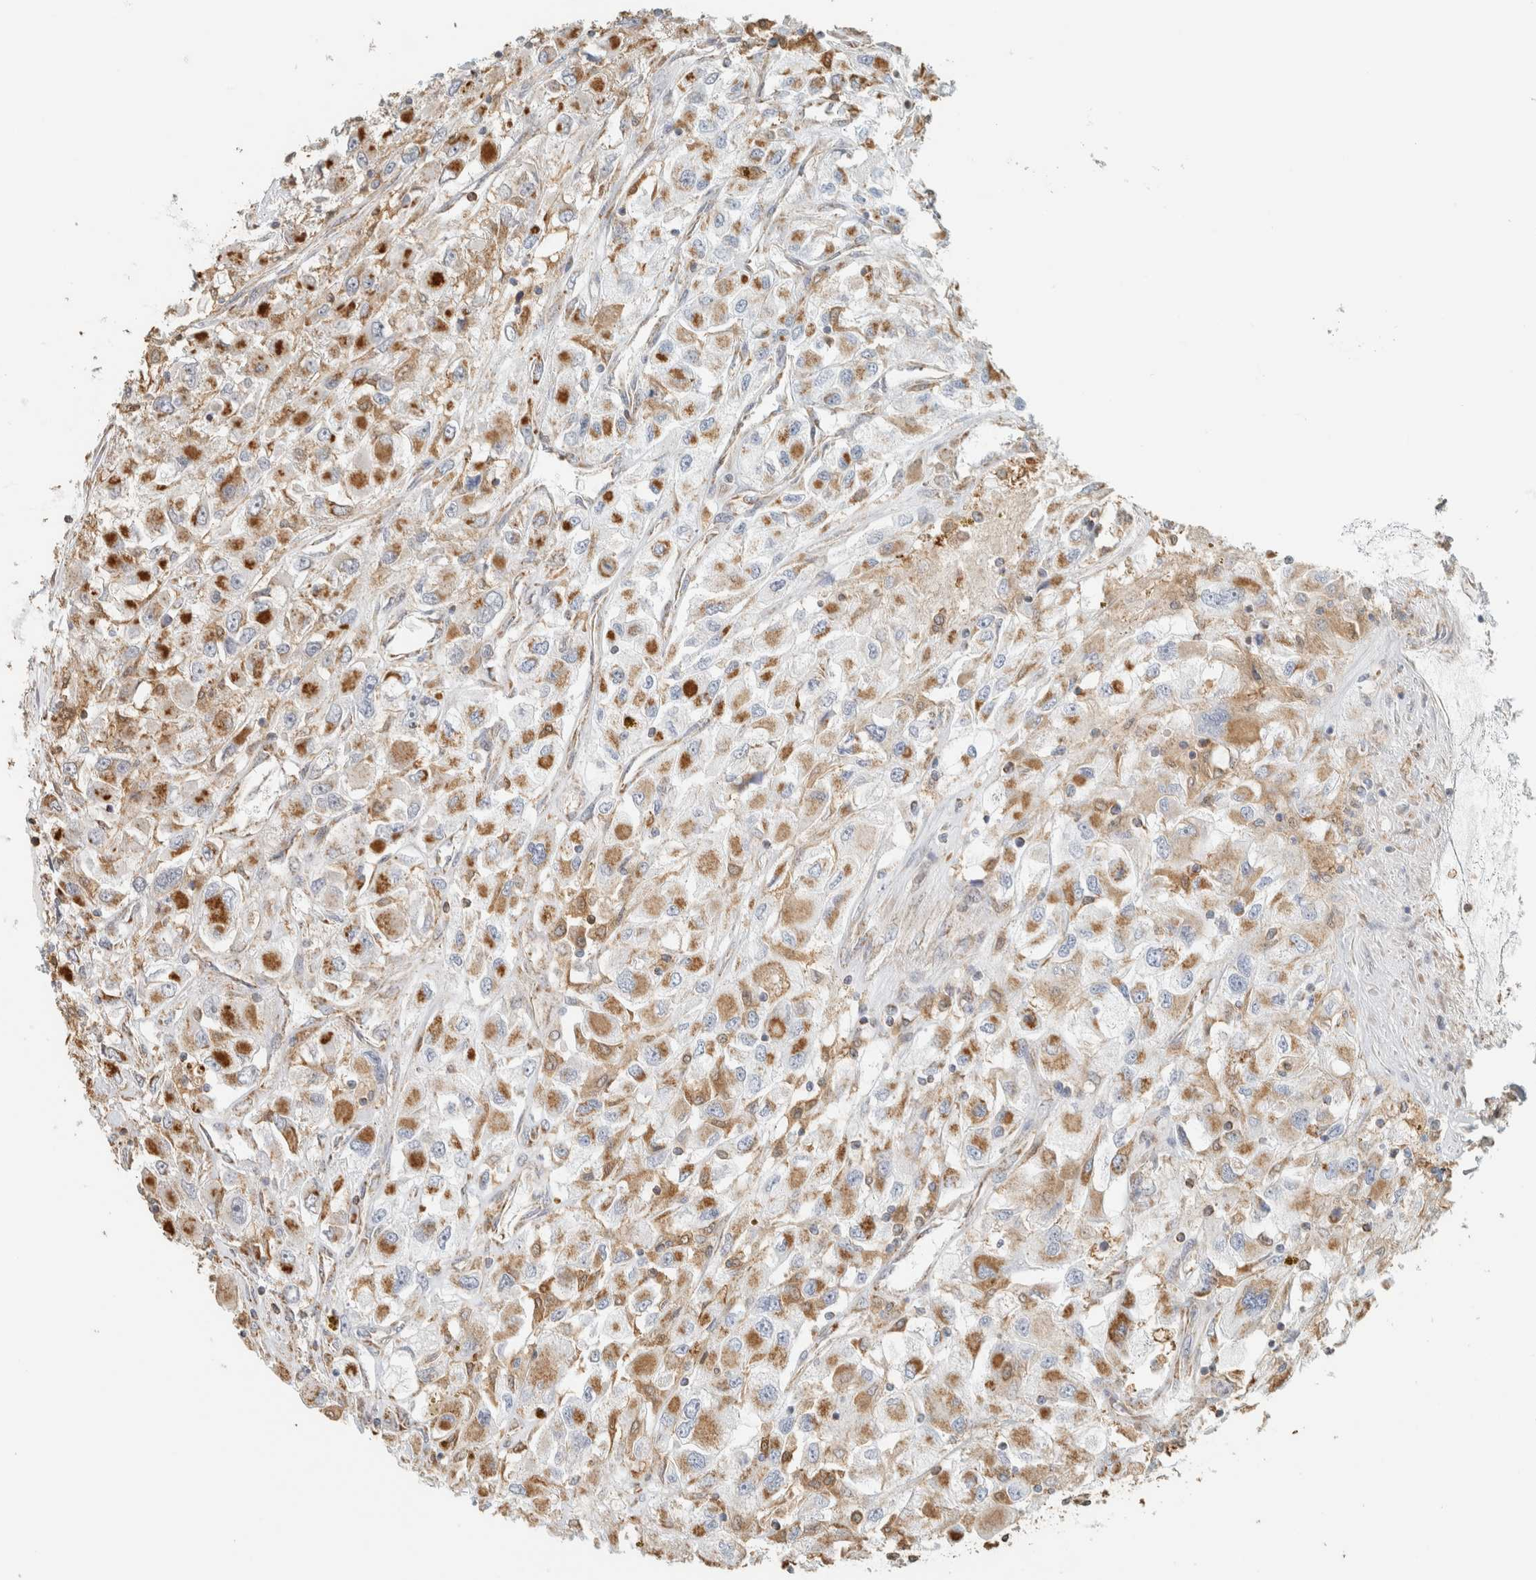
{"staining": {"intensity": "moderate", "quantity": ">75%", "location": "cytoplasmic/membranous"}, "tissue": "renal cancer", "cell_type": "Tumor cells", "image_type": "cancer", "snomed": [{"axis": "morphology", "description": "Adenocarcinoma, NOS"}, {"axis": "topography", "description": "Kidney"}], "caption": "High-magnification brightfield microscopy of adenocarcinoma (renal) stained with DAB (brown) and counterstained with hematoxylin (blue). tumor cells exhibit moderate cytoplasmic/membranous positivity is appreciated in about>75% of cells. (DAB (3,3'-diaminobenzidine) = brown stain, brightfield microscopy at high magnification).", "gene": "CAPG", "patient": {"sex": "female", "age": 52}}